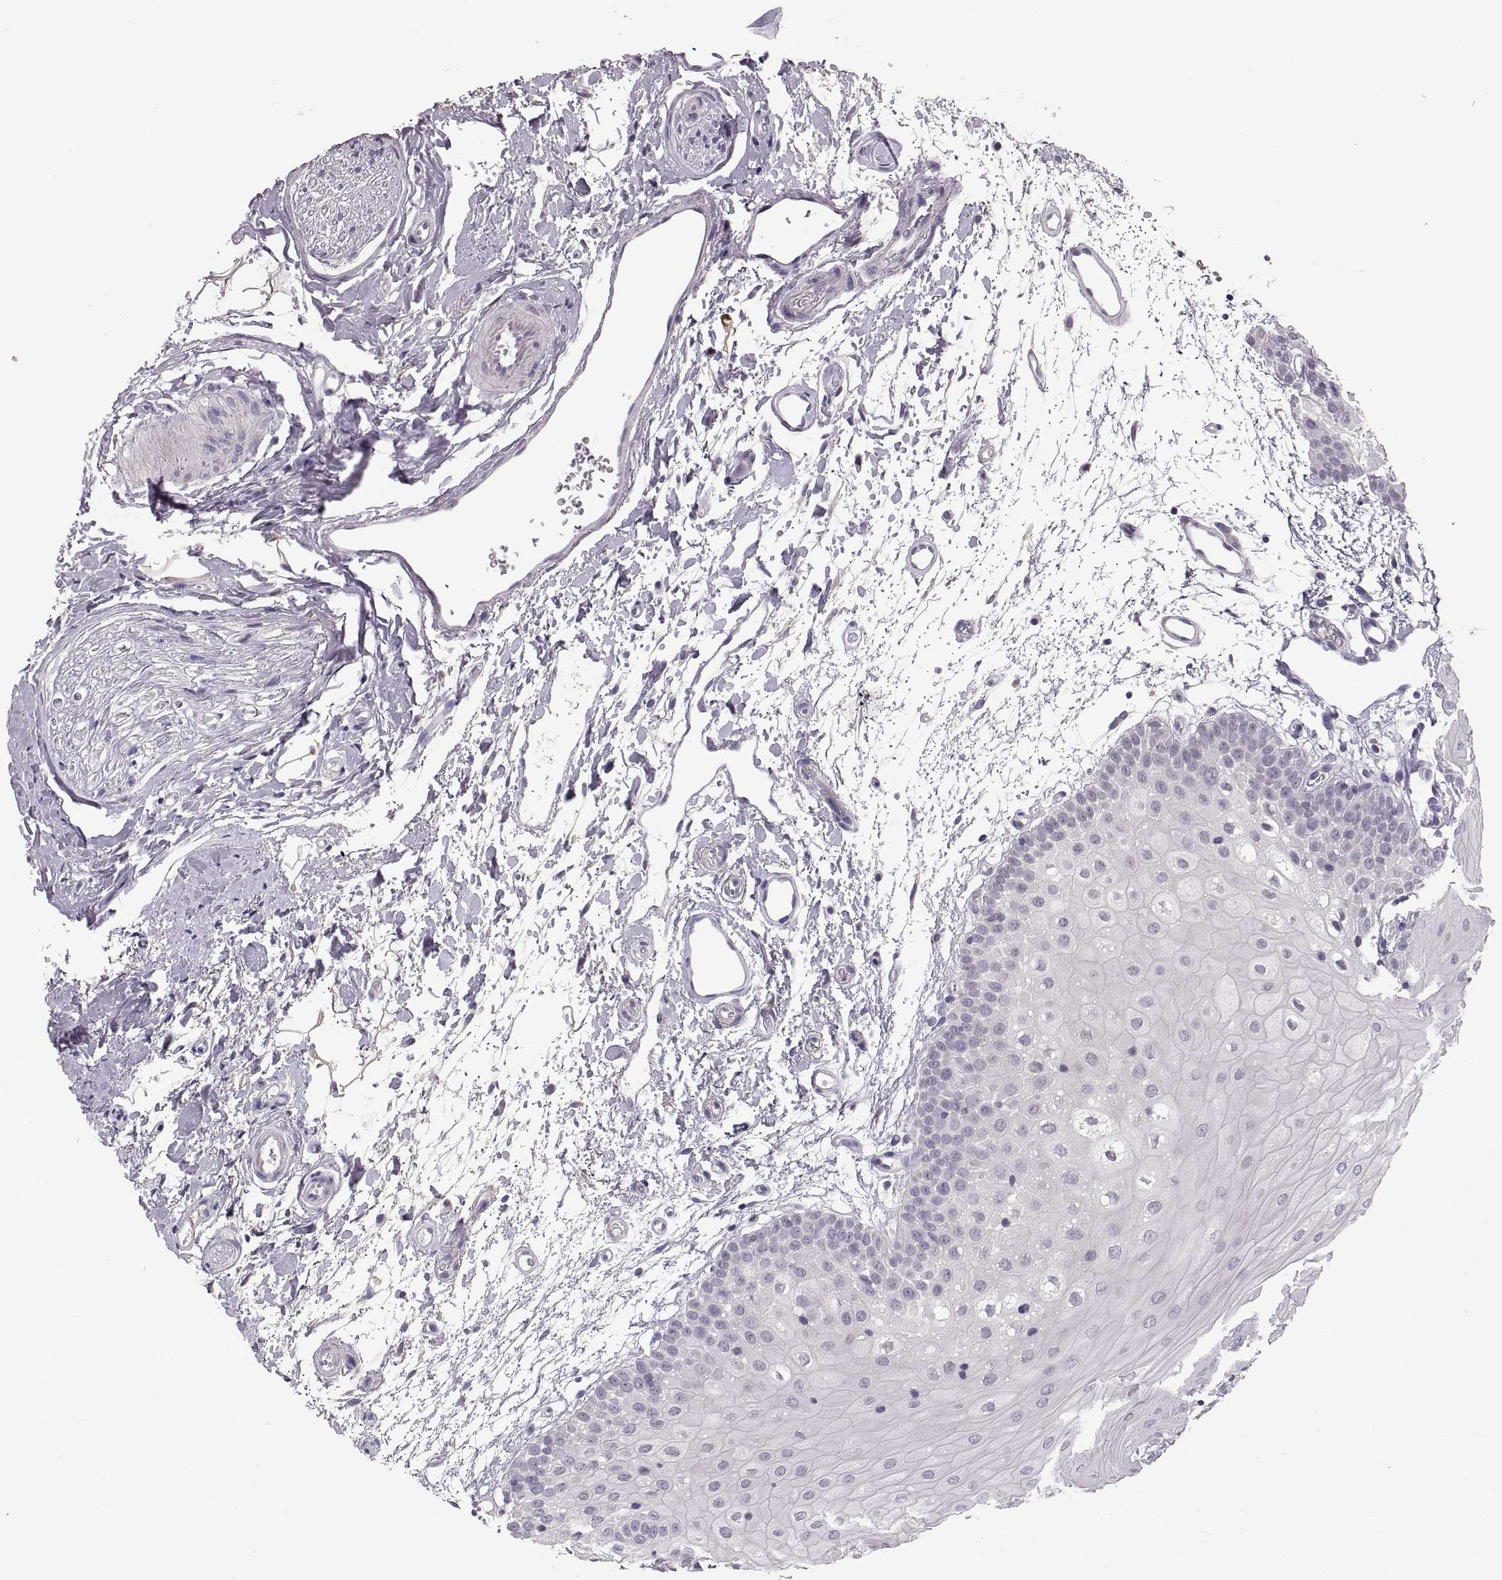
{"staining": {"intensity": "negative", "quantity": "none", "location": "none"}, "tissue": "oral mucosa", "cell_type": "Squamous epithelial cells", "image_type": "normal", "snomed": [{"axis": "morphology", "description": "Normal tissue, NOS"}, {"axis": "morphology", "description": "Squamous cell carcinoma, NOS"}, {"axis": "topography", "description": "Oral tissue"}, {"axis": "topography", "description": "Head-Neck"}], "caption": "DAB immunohistochemical staining of benign oral mucosa demonstrates no significant expression in squamous epithelial cells. (IHC, brightfield microscopy, high magnification).", "gene": "ADH6", "patient": {"sex": "female", "age": 75}}